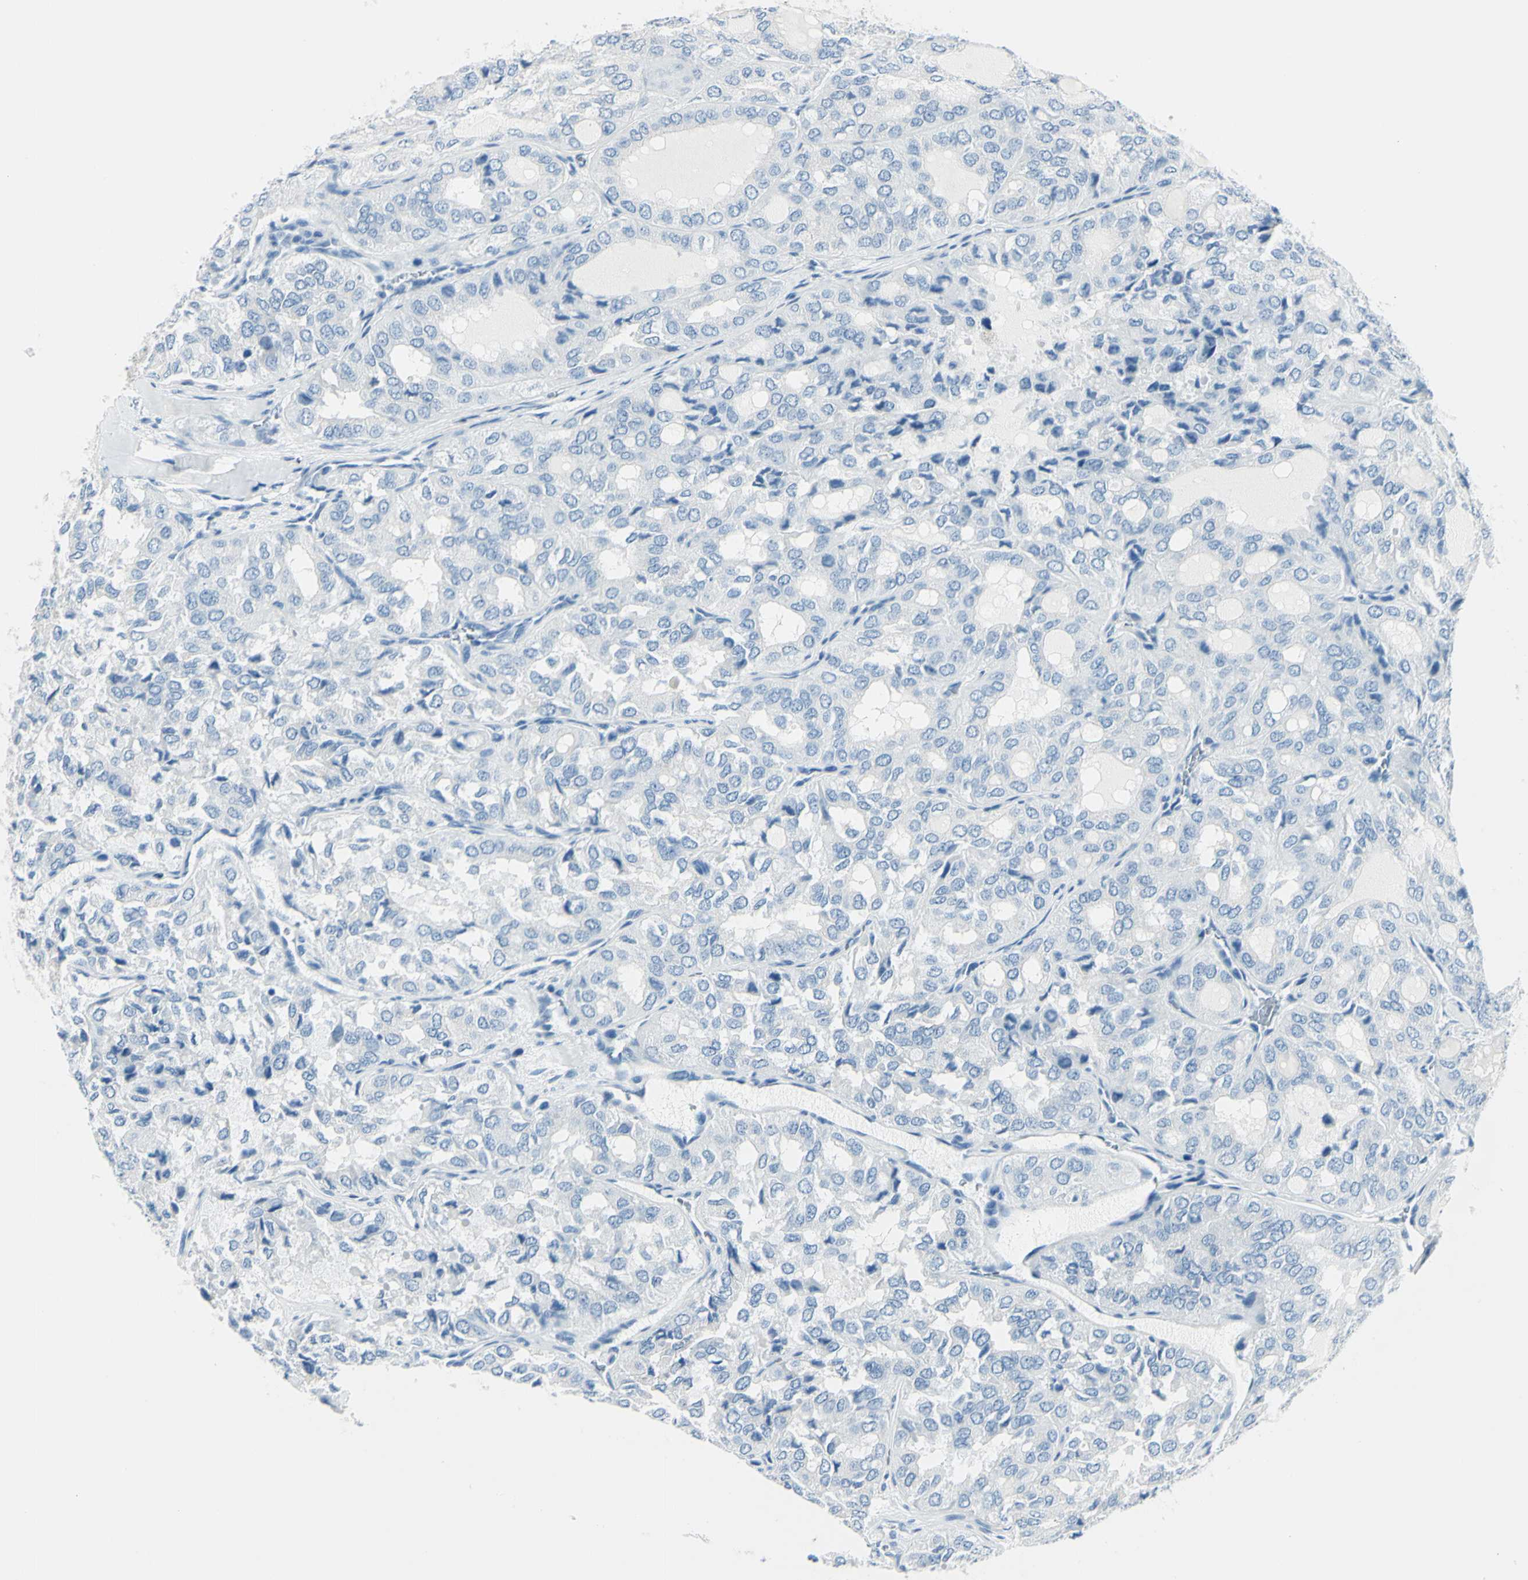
{"staining": {"intensity": "negative", "quantity": "none", "location": "none"}, "tissue": "thyroid cancer", "cell_type": "Tumor cells", "image_type": "cancer", "snomed": [{"axis": "morphology", "description": "Follicular adenoma carcinoma, NOS"}, {"axis": "topography", "description": "Thyroid gland"}], "caption": "Human thyroid cancer stained for a protein using IHC demonstrates no expression in tumor cells.", "gene": "CDH15", "patient": {"sex": "male", "age": 75}}